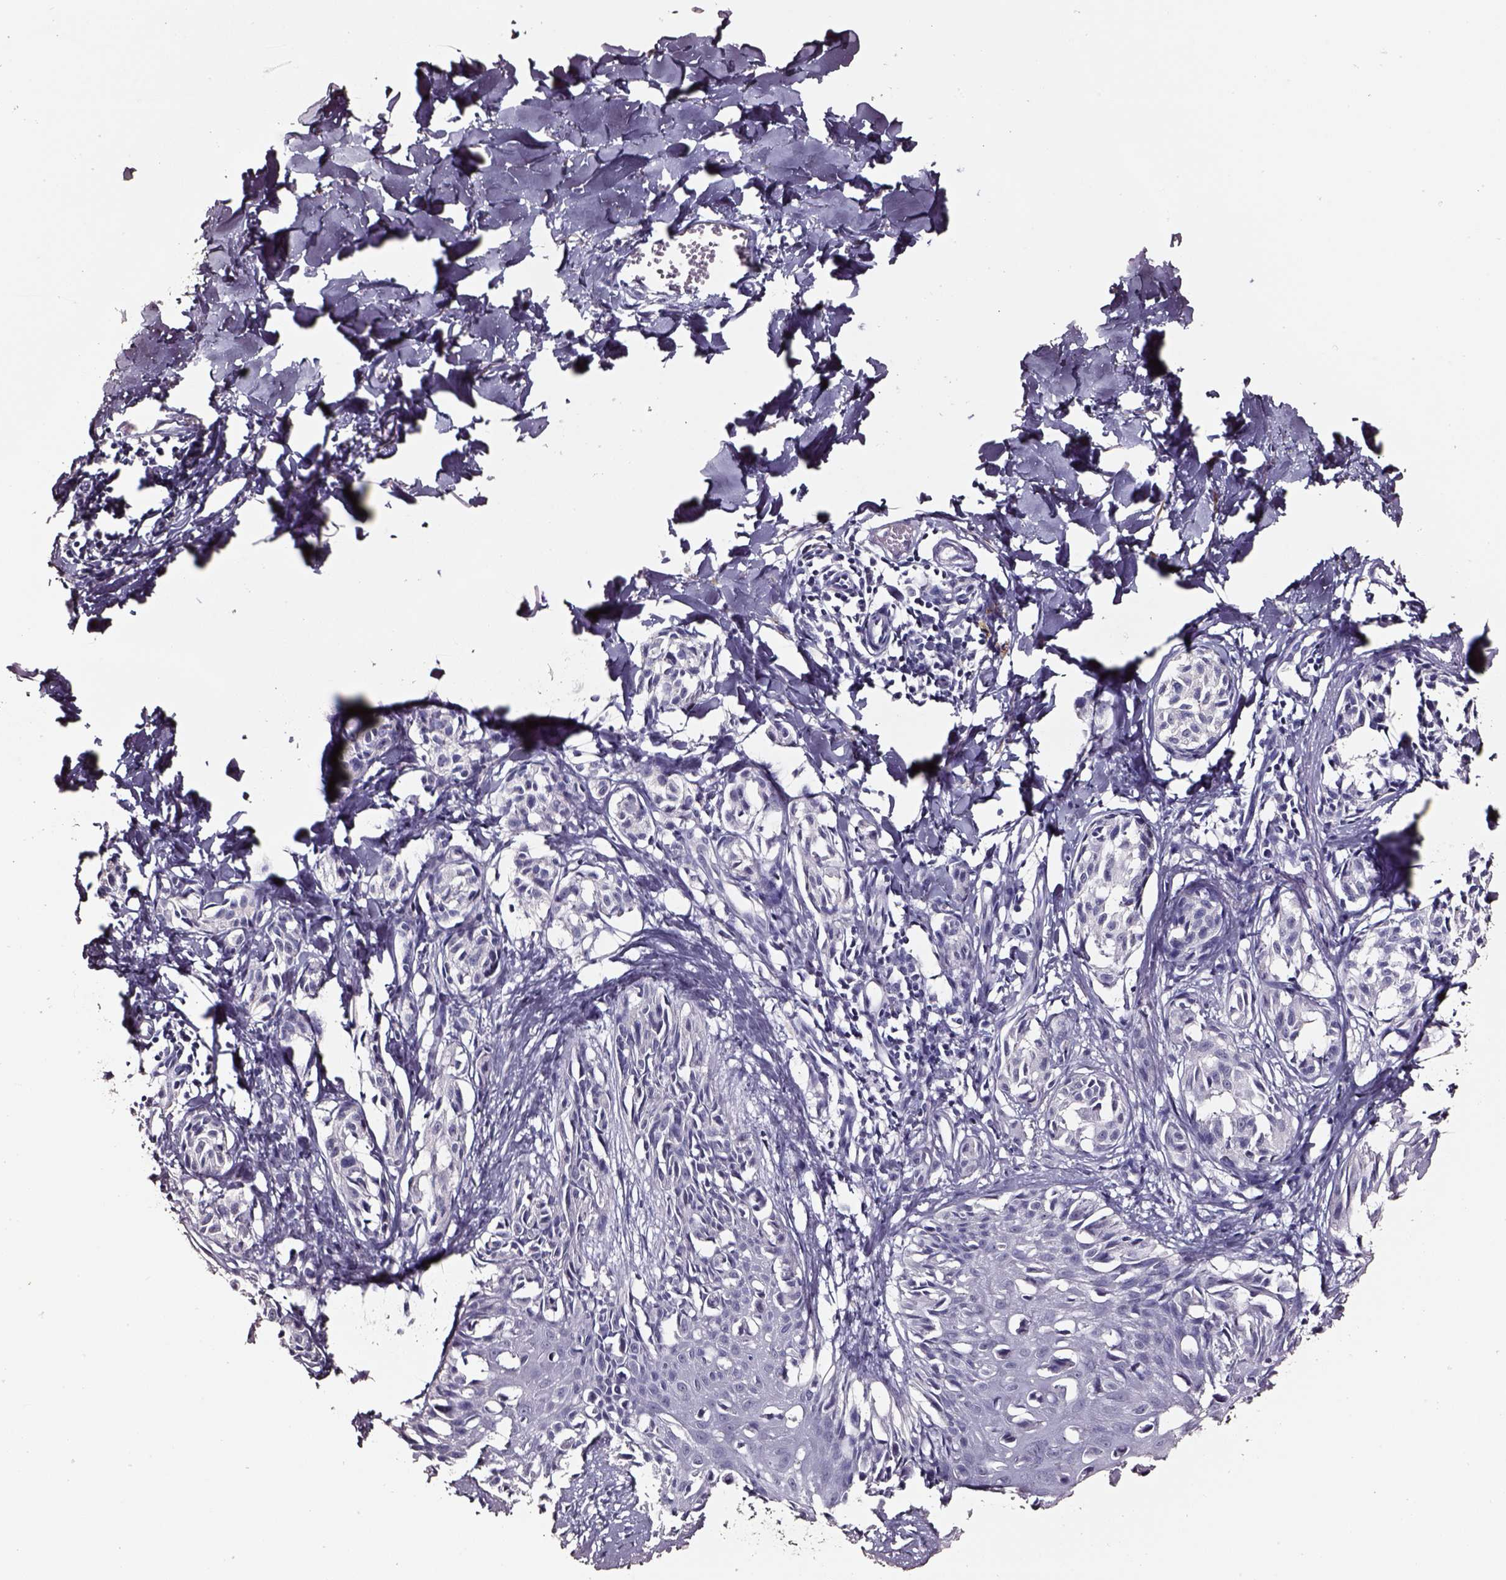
{"staining": {"intensity": "negative", "quantity": "none", "location": "none"}, "tissue": "melanoma", "cell_type": "Tumor cells", "image_type": "cancer", "snomed": [{"axis": "morphology", "description": "Malignant melanoma, NOS"}, {"axis": "topography", "description": "Skin"}], "caption": "This histopathology image is of melanoma stained with immunohistochemistry (IHC) to label a protein in brown with the nuclei are counter-stained blue. There is no staining in tumor cells.", "gene": "SMIM17", "patient": {"sex": "male", "age": 51}}